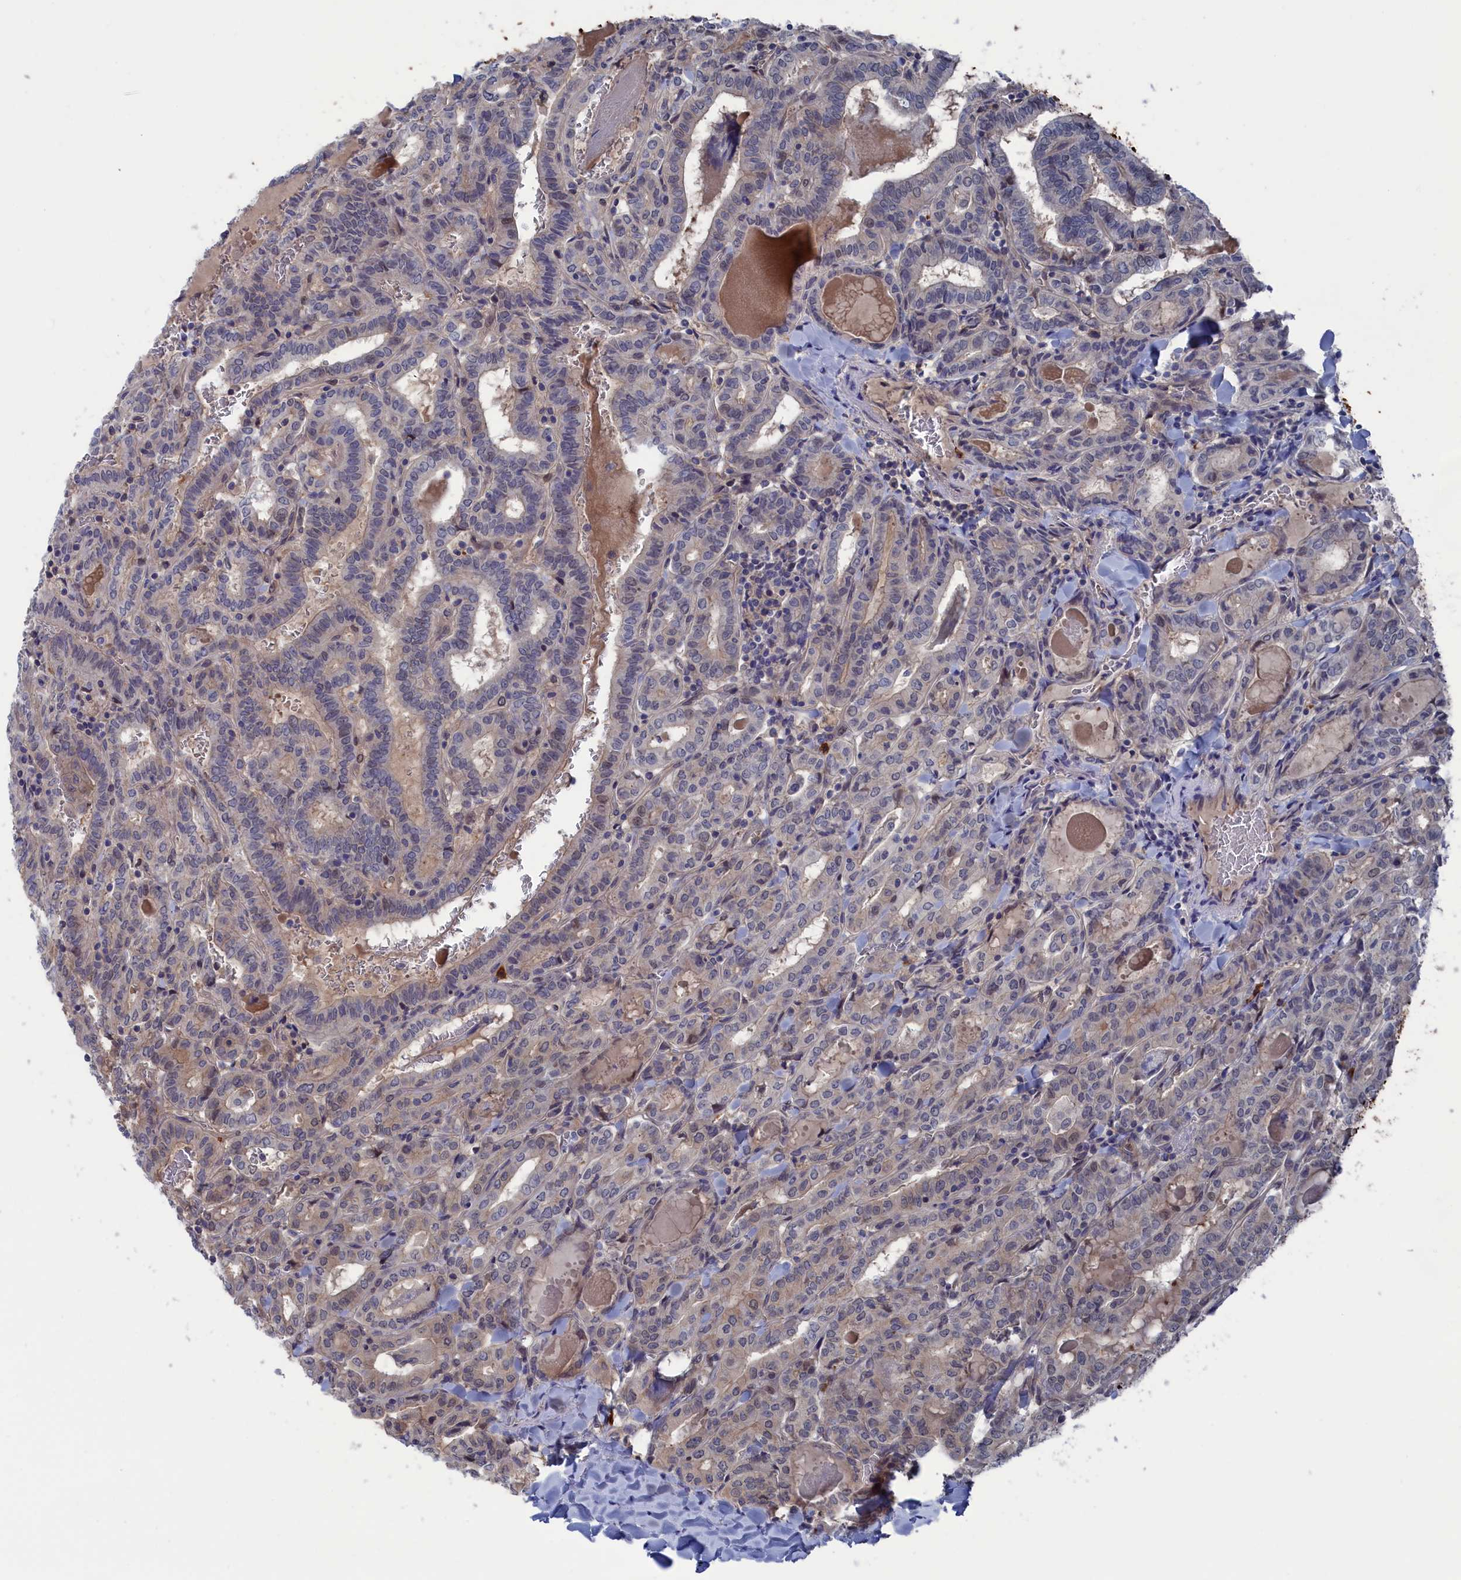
{"staining": {"intensity": "weak", "quantity": "25%-75%", "location": "cytoplasmic/membranous"}, "tissue": "thyroid cancer", "cell_type": "Tumor cells", "image_type": "cancer", "snomed": [{"axis": "morphology", "description": "Papillary adenocarcinoma, NOS"}, {"axis": "topography", "description": "Thyroid gland"}], "caption": "A brown stain labels weak cytoplasmic/membranous expression of a protein in human papillary adenocarcinoma (thyroid) tumor cells.", "gene": "NUTF2", "patient": {"sex": "female", "age": 72}}